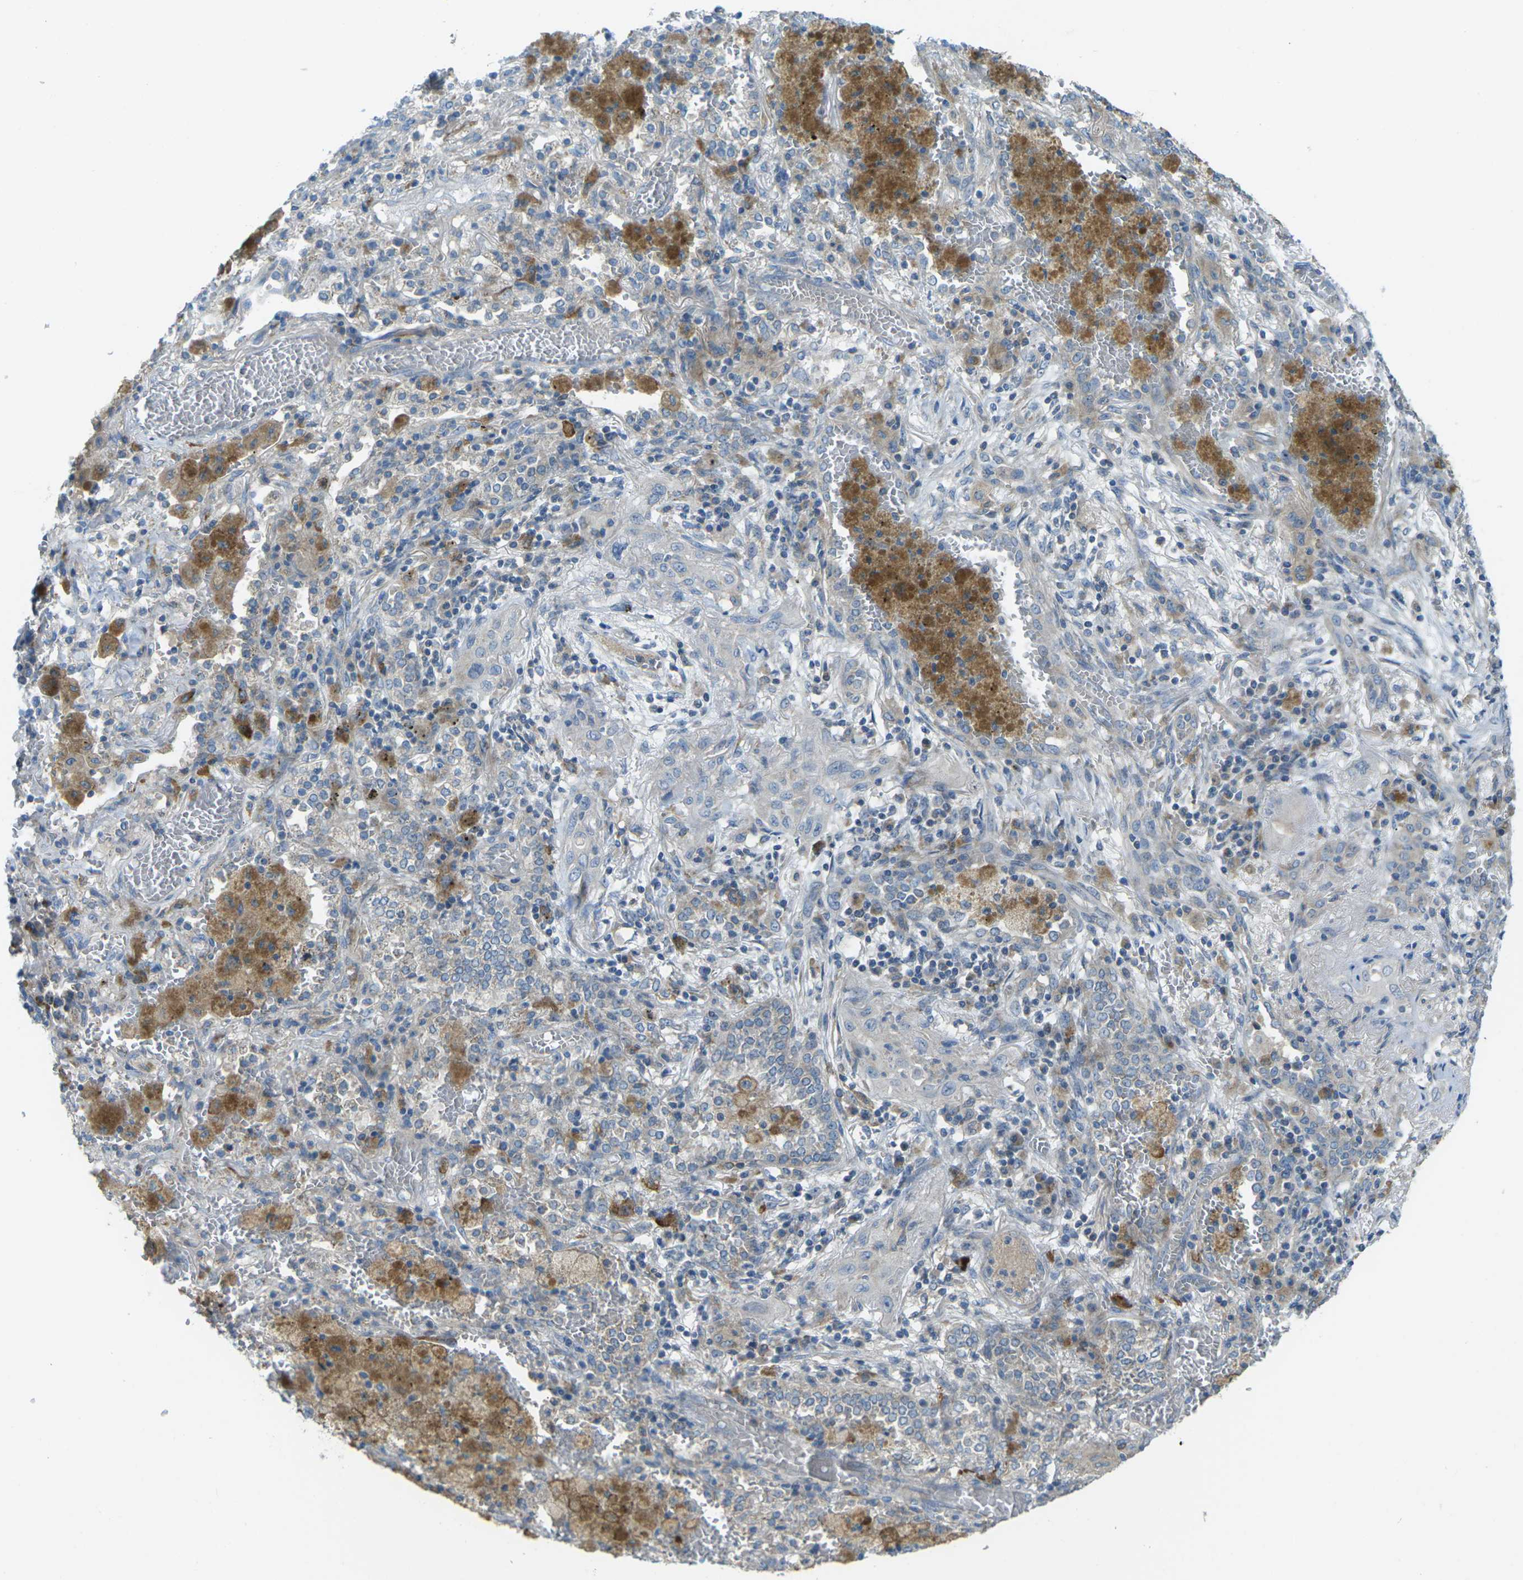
{"staining": {"intensity": "negative", "quantity": "none", "location": "none"}, "tissue": "lung cancer", "cell_type": "Tumor cells", "image_type": "cancer", "snomed": [{"axis": "morphology", "description": "Squamous cell carcinoma, NOS"}, {"axis": "topography", "description": "Lung"}], "caption": "This is an IHC image of human lung squamous cell carcinoma. There is no positivity in tumor cells.", "gene": "MYLK4", "patient": {"sex": "female", "age": 47}}